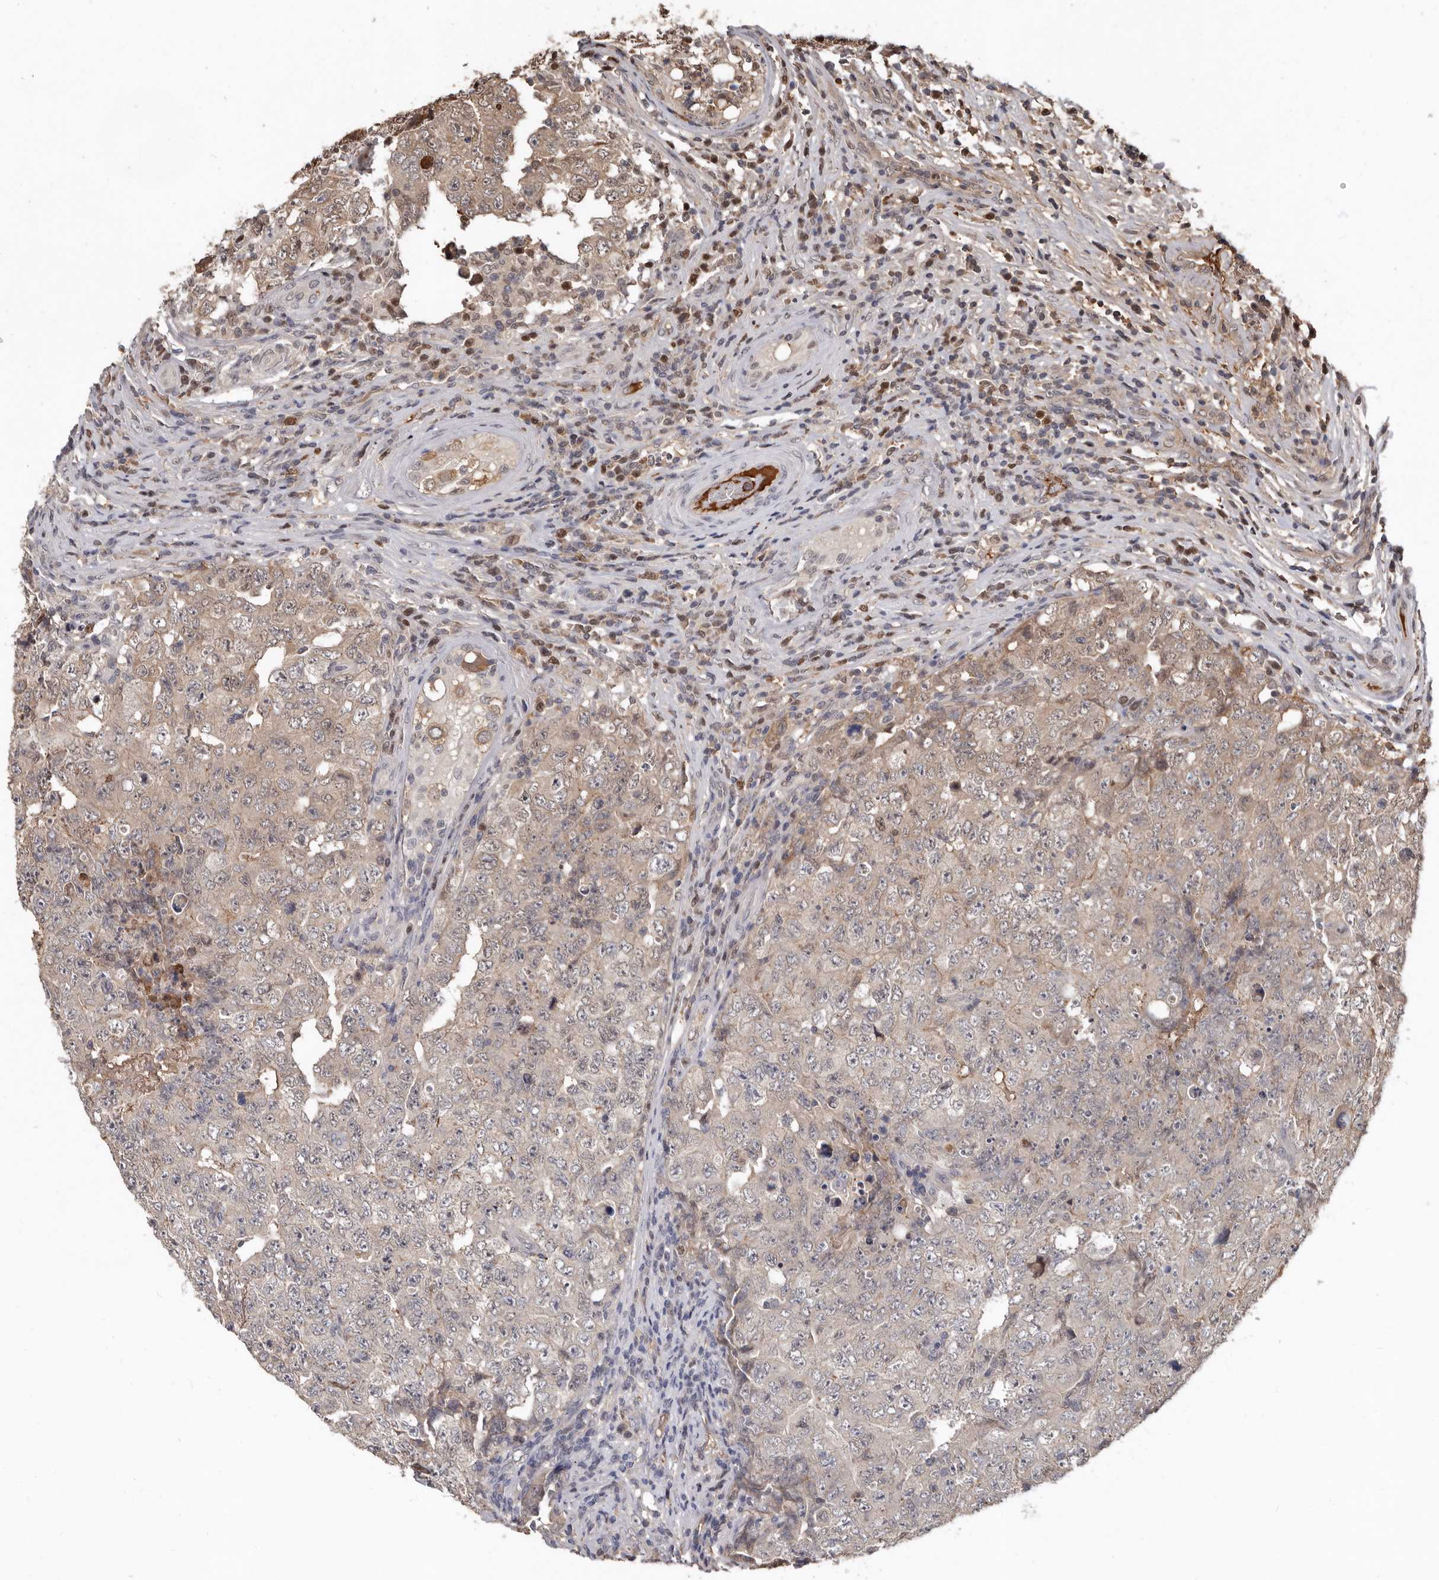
{"staining": {"intensity": "weak", "quantity": "25%-75%", "location": "cytoplasmic/membranous"}, "tissue": "testis cancer", "cell_type": "Tumor cells", "image_type": "cancer", "snomed": [{"axis": "morphology", "description": "Carcinoma, Embryonal, NOS"}, {"axis": "topography", "description": "Testis"}], "caption": "Weak cytoplasmic/membranous positivity for a protein is seen in about 25%-75% of tumor cells of testis cancer using immunohistochemistry.", "gene": "LRGUK", "patient": {"sex": "male", "age": 26}}